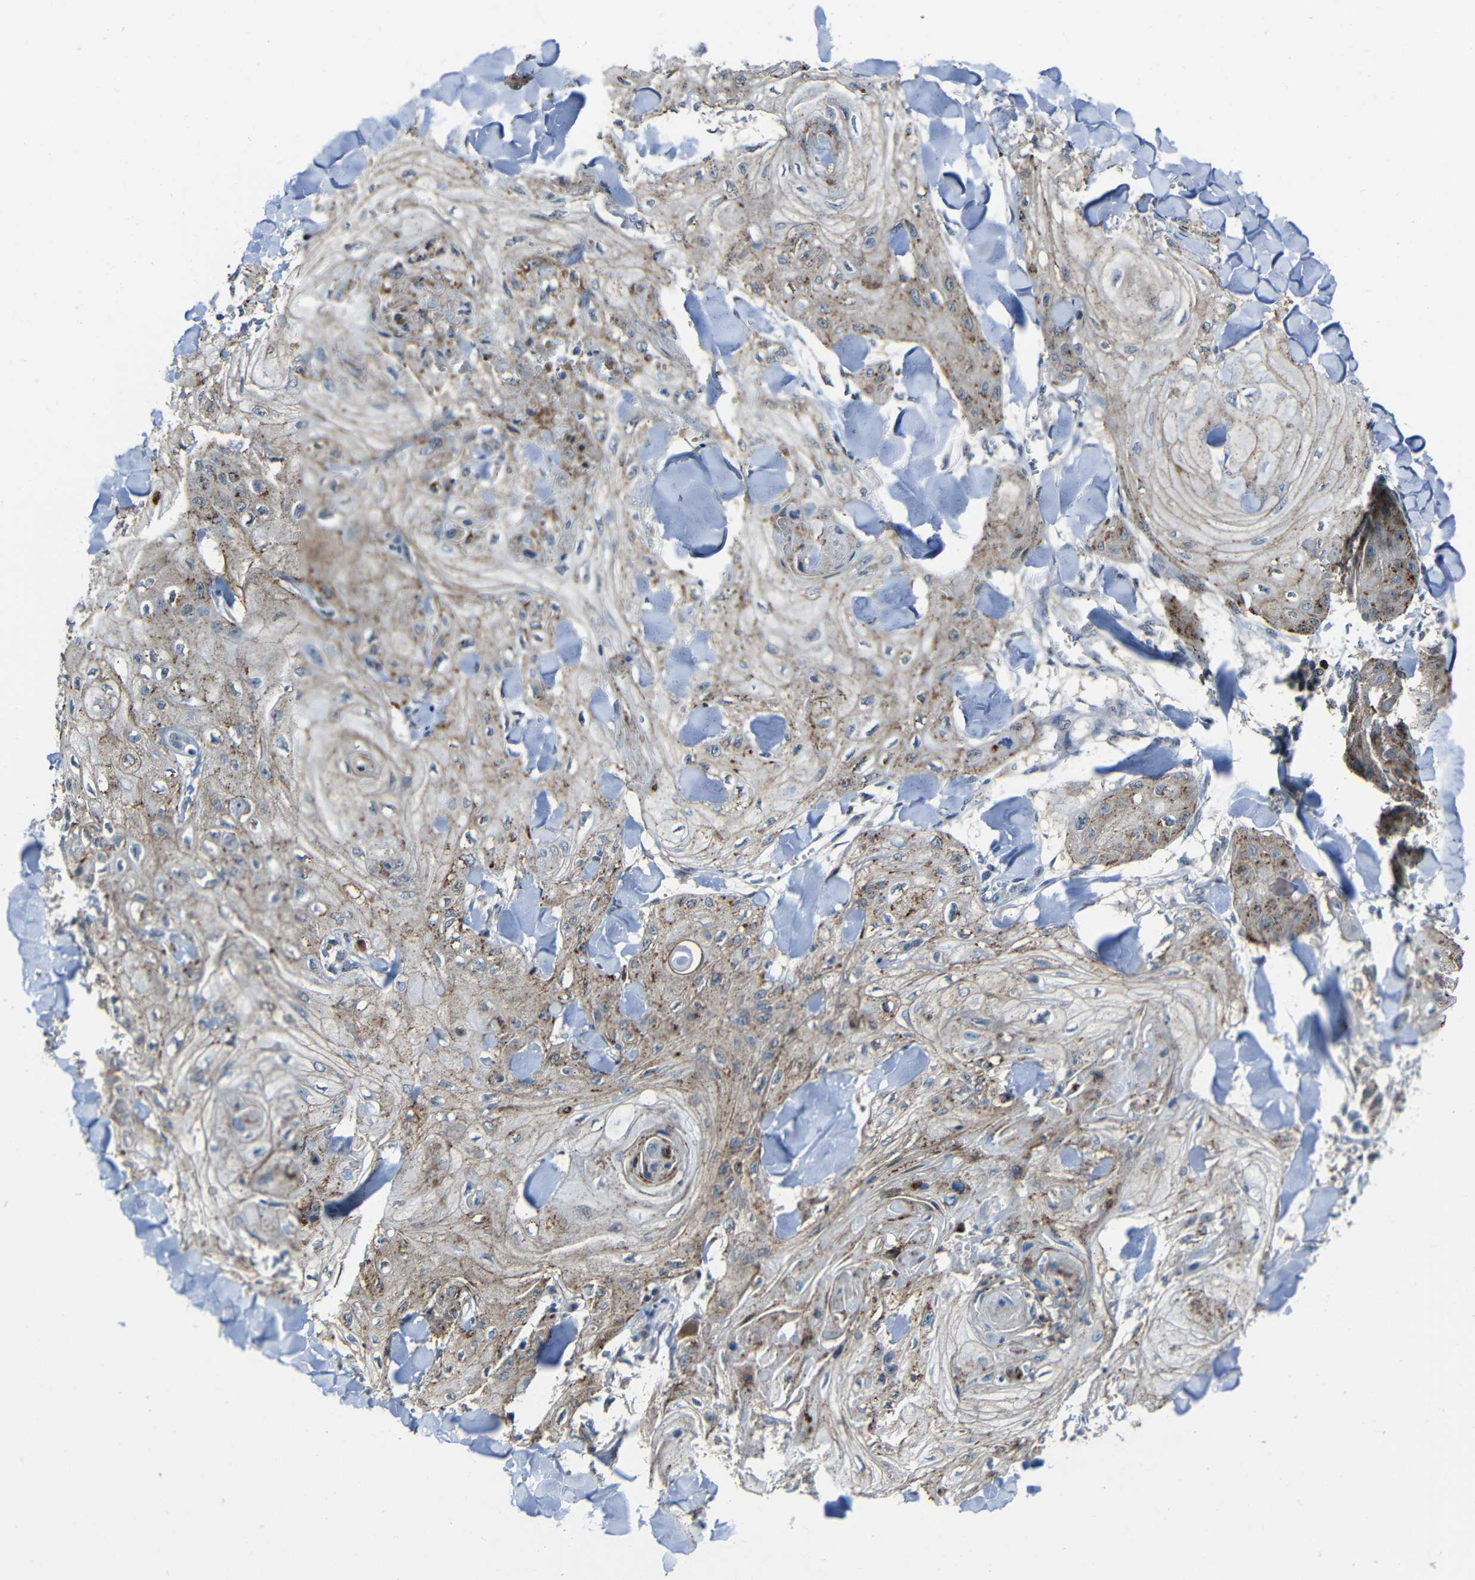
{"staining": {"intensity": "moderate", "quantity": "25%-75%", "location": "cytoplasmic/membranous"}, "tissue": "skin cancer", "cell_type": "Tumor cells", "image_type": "cancer", "snomed": [{"axis": "morphology", "description": "Squamous cell carcinoma, NOS"}, {"axis": "topography", "description": "Skin"}], "caption": "This histopathology image shows skin squamous cell carcinoma stained with IHC to label a protein in brown. The cytoplasmic/membranous of tumor cells show moderate positivity for the protein. Nuclei are counter-stained blue.", "gene": "DNAJC5", "patient": {"sex": "male", "age": 74}}